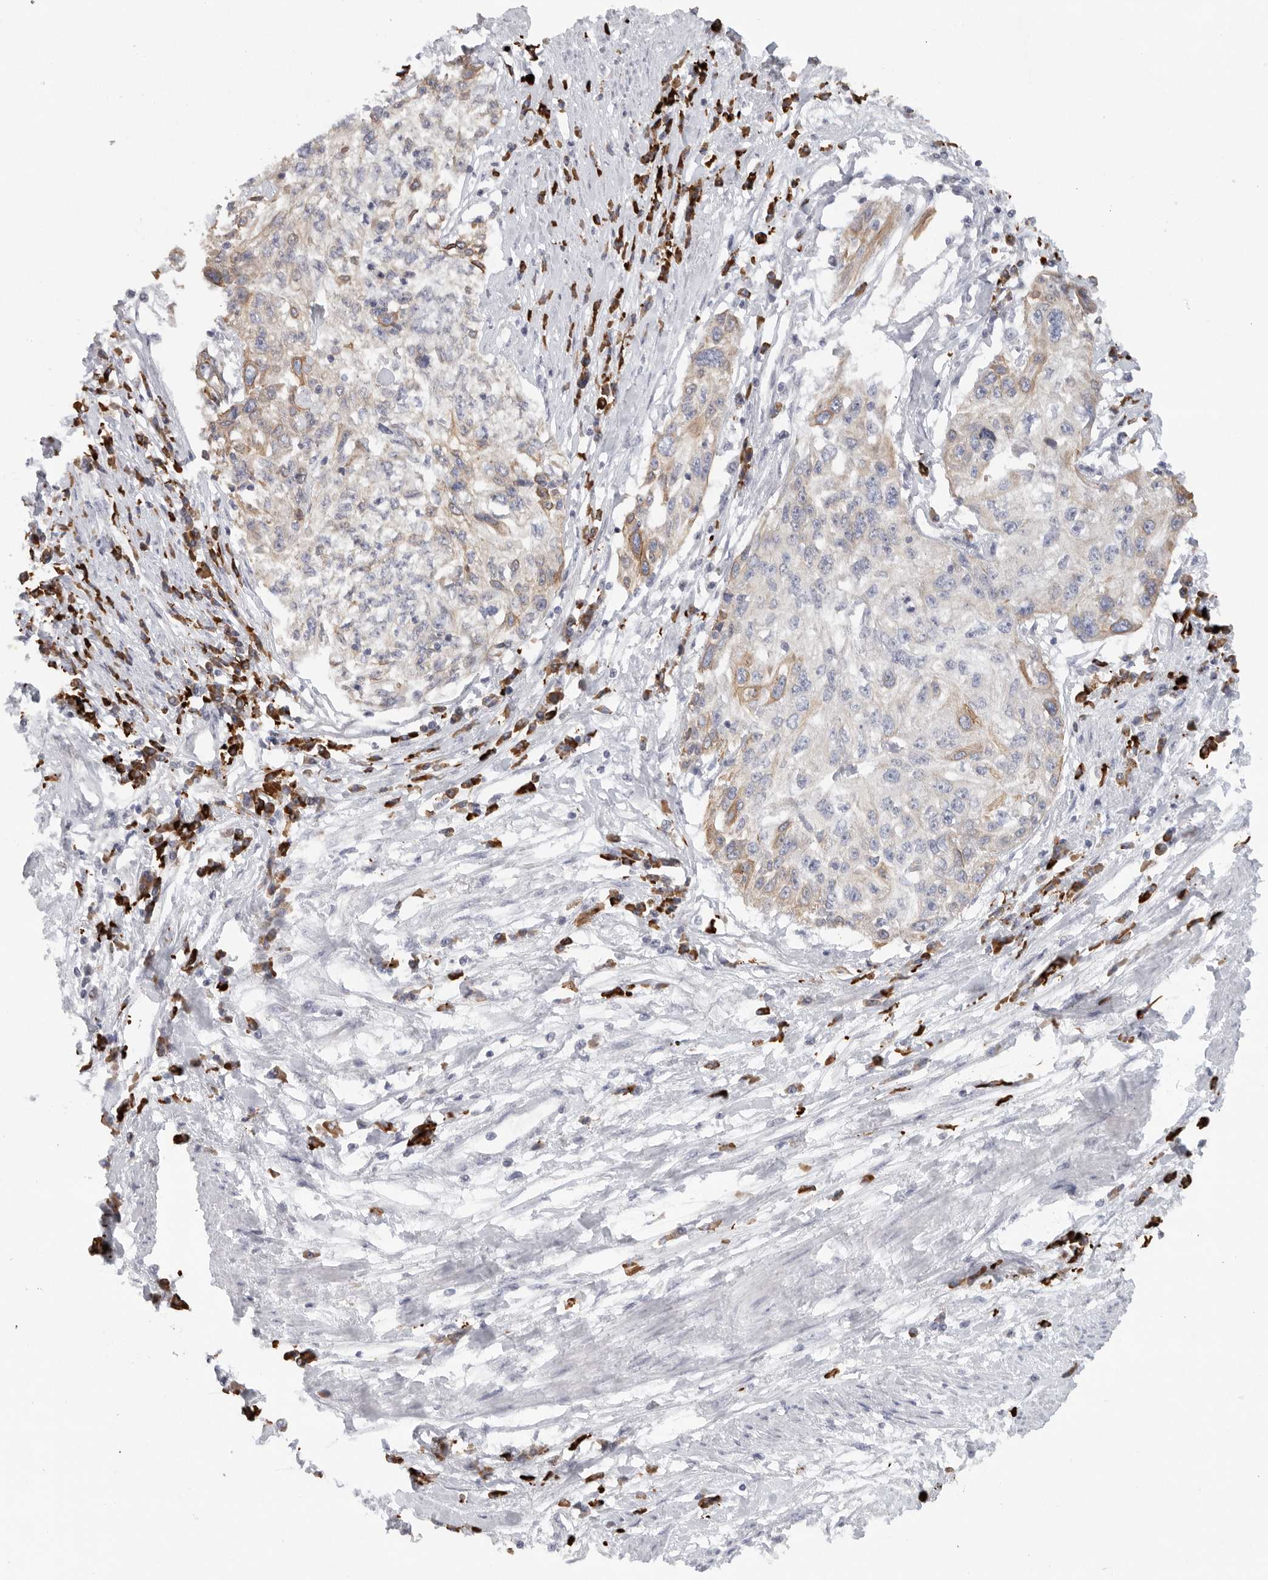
{"staining": {"intensity": "moderate", "quantity": "<25%", "location": "cytoplasmic/membranous"}, "tissue": "cervical cancer", "cell_type": "Tumor cells", "image_type": "cancer", "snomed": [{"axis": "morphology", "description": "Squamous cell carcinoma, NOS"}, {"axis": "topography", "description": "Cervix"}], "caption": "DAB immunohistochemical staining of human cervical squamous cell carcinoma shows moderate cytoplasmic/membranous protein positivity in about <25% of tumor cells.", "gene": "TMEM69", "patient": {"sex": "female", "age": 57}}